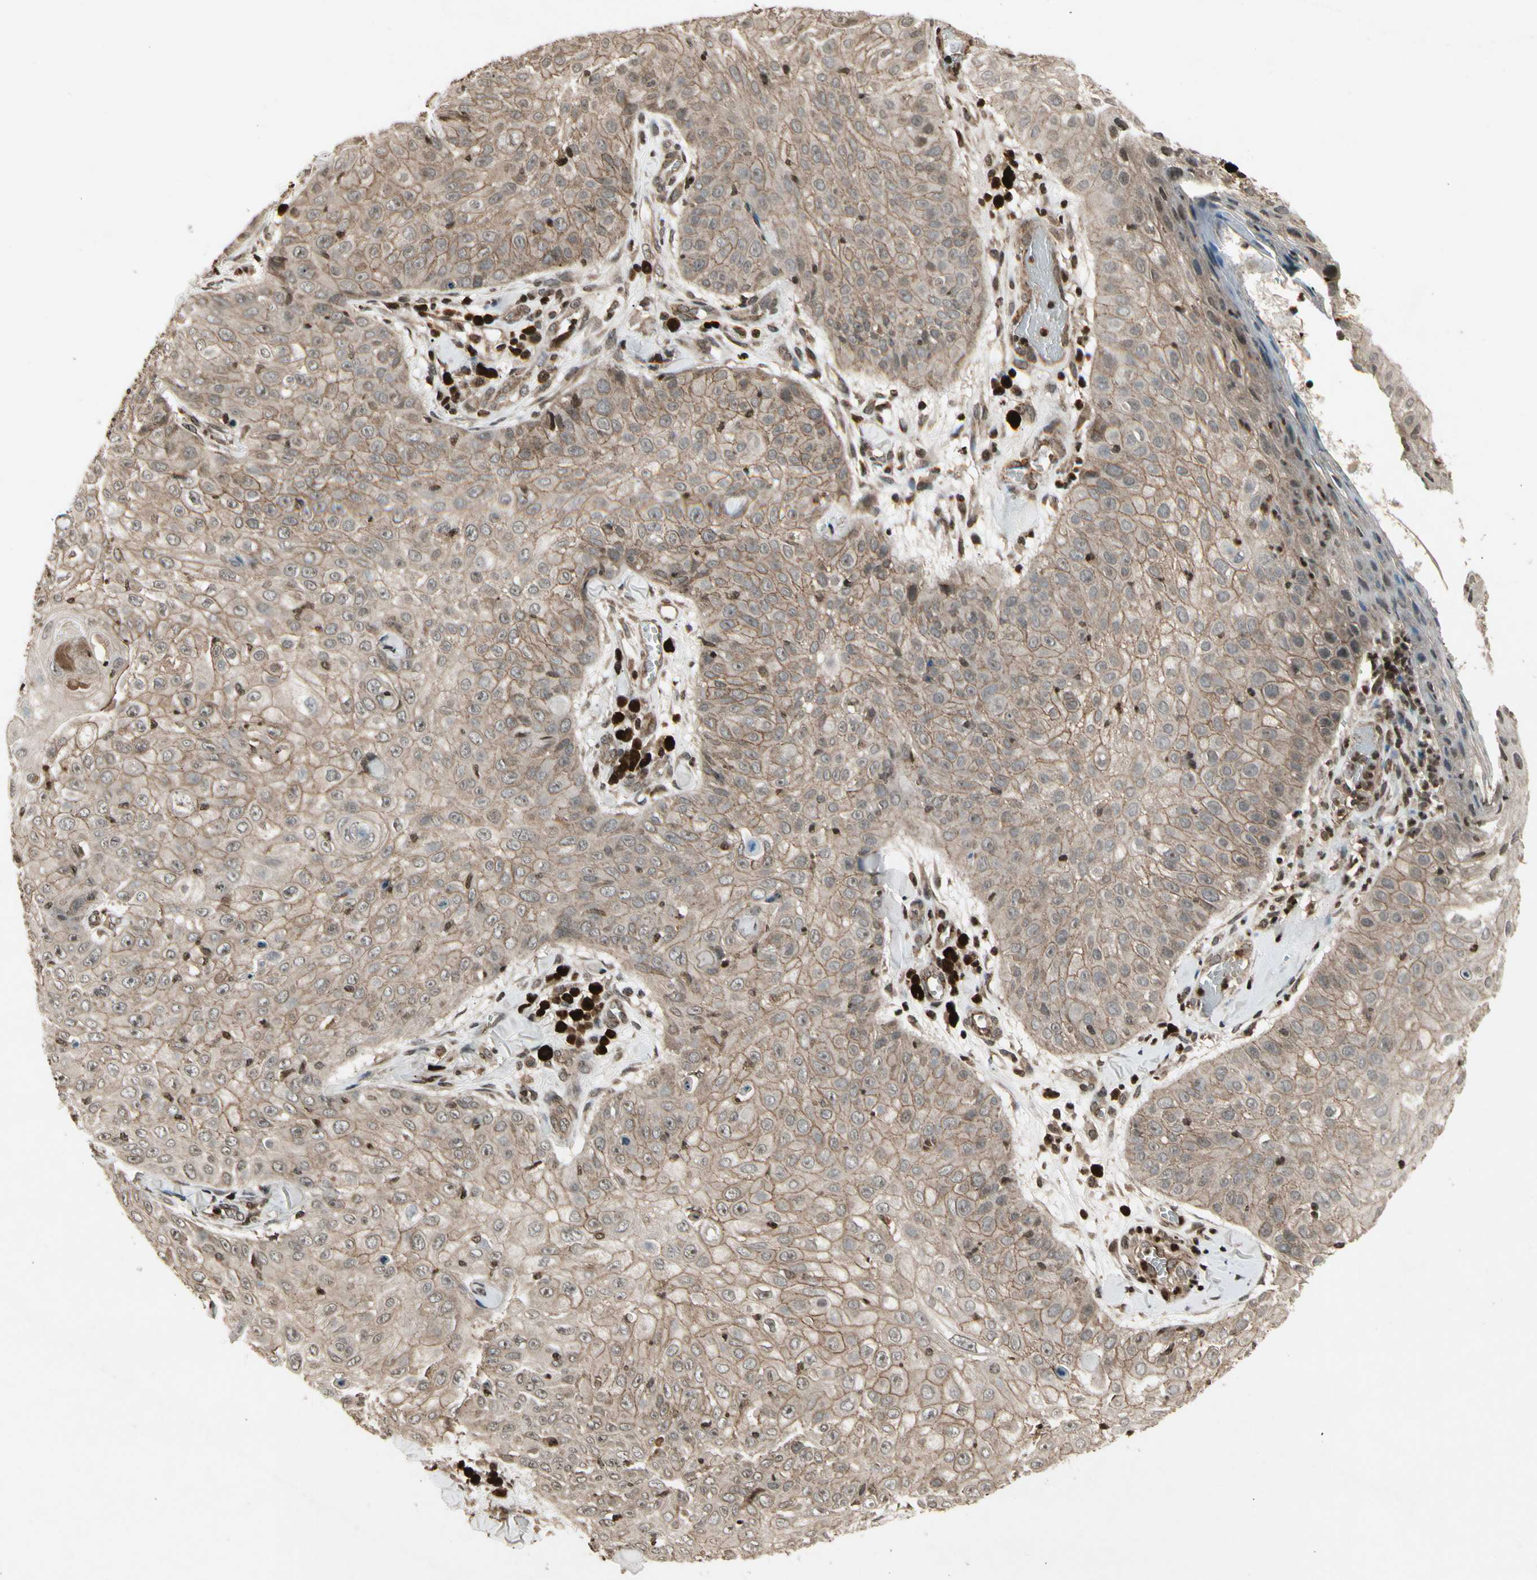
{"staining": {"intensity": "moderate", "quantity": ">75%", "location": "cytoplasmic/membranous"}, "tissue": "skin cancer", "cell_type": "Tumor cells", "image_type": "cancer", "snomed": [{"axis": "morphology", "description": "Squamous cell carcinoma, NOS"}, {"axis": "topography", "description": "Skin"}], "caption": "Skin cancer (squamous cell carcinoma) stained for a protein demonstrates moderate cytoplasmic/membranous positivity in tumor cells.", "gene": "GLRX", "patient": {"sex": "male", "age": 86}}